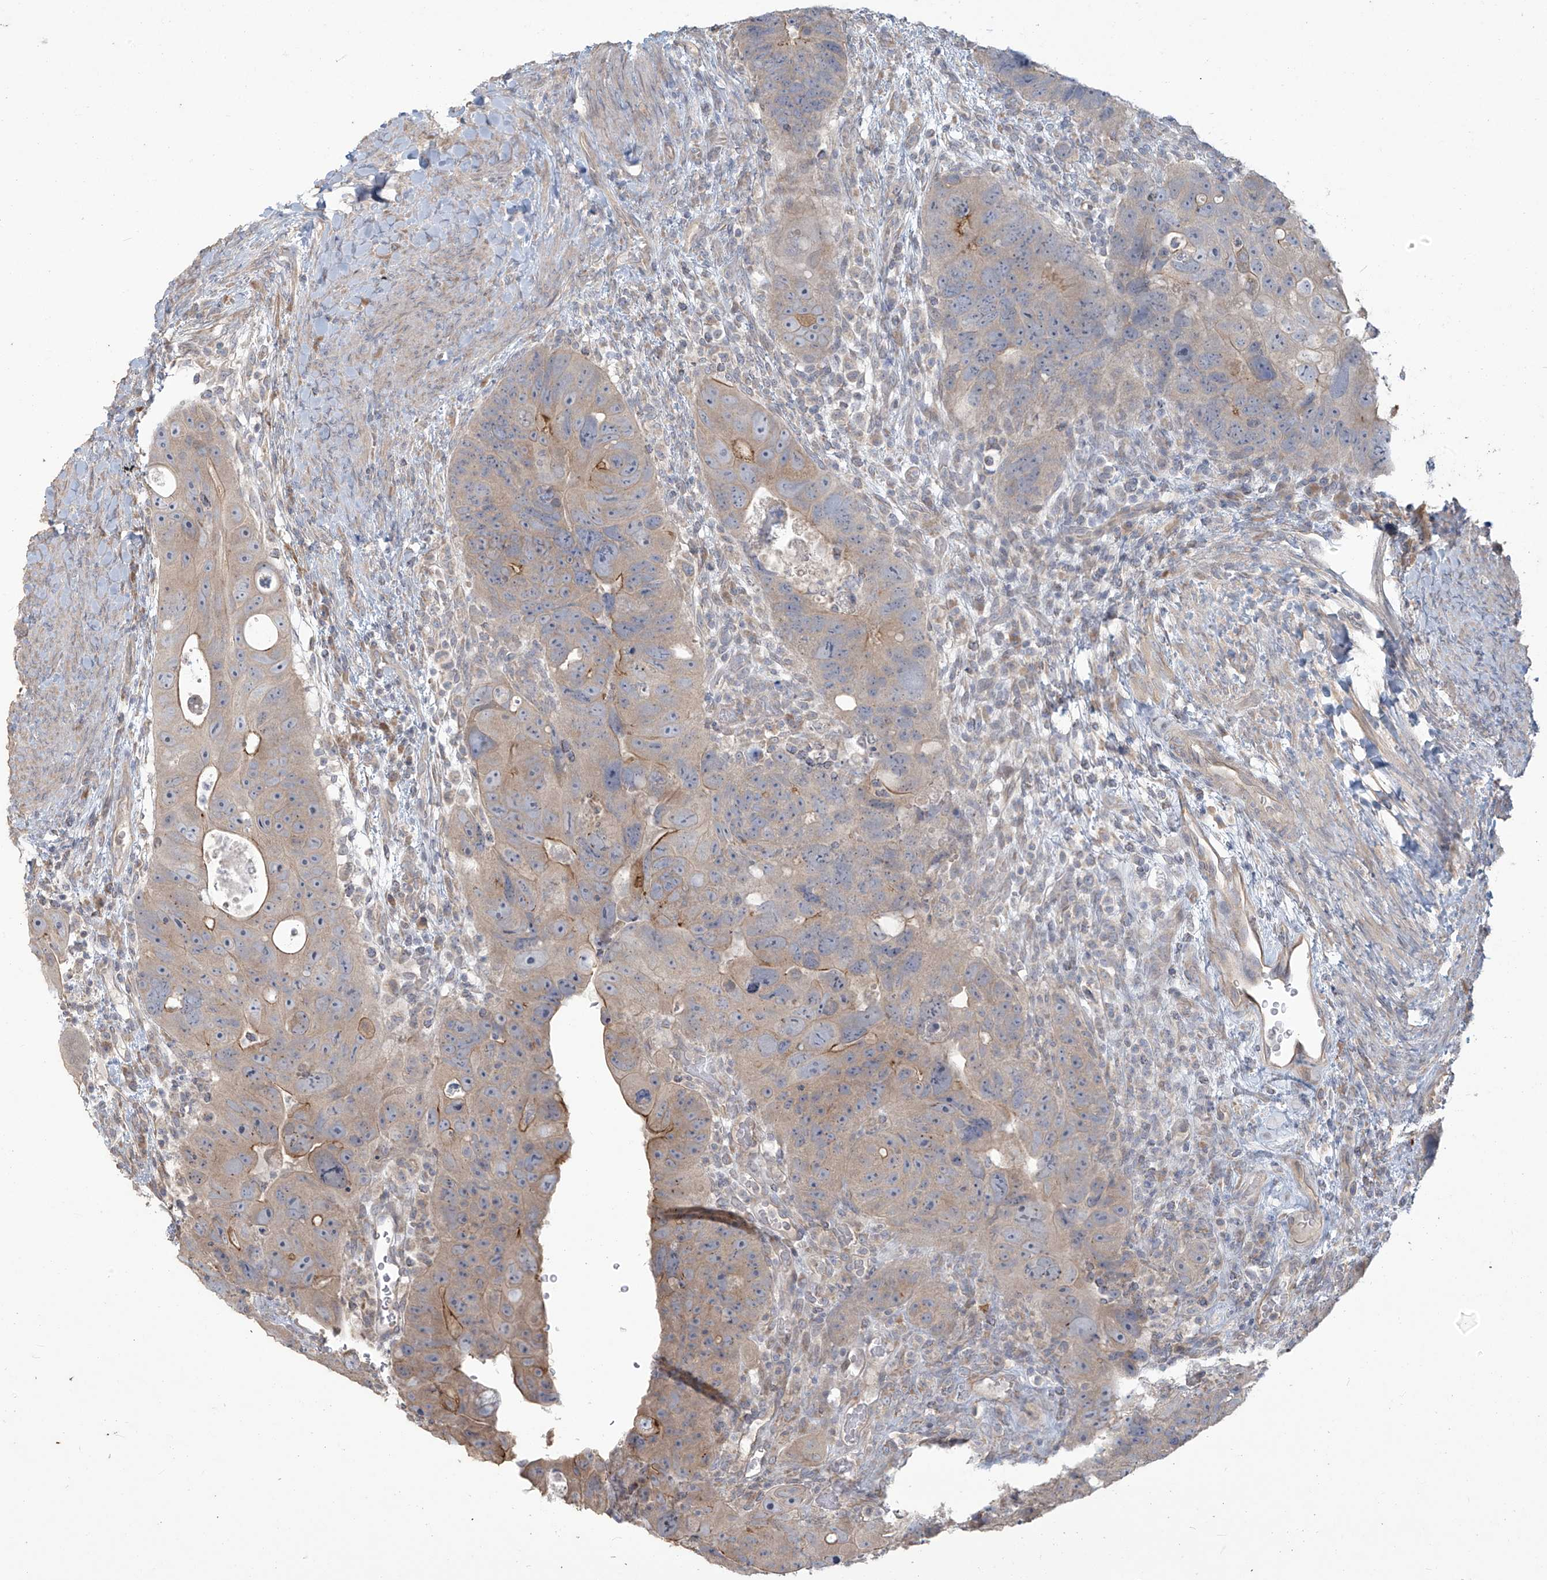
{"staining": {"intensity": "moderate", "quantity": "<25%", "location": "cytoplasmic/membranous"}, "tissue": "colorectal cancer", "cell_type": "Tumor cells", "image_type": "cancer", "snomed": [{"axis": "morphology", "description": "Adenocarcinoma, NOS"}, {"axis": "topography", "description": "Rectum"}], "caption": "IHC micrograph of neoplastic tissue: human colorectal cancer stained using immunohistochemistry (IHC) exhibits low levels of moderate protein expression localized specifically in the cytoplasmic/membranous of tumor cells, appearing as a cytoplasmic/membranous brown color.", "gene": "MAGIX", "patient": {"sex": "male", "age": 59}}